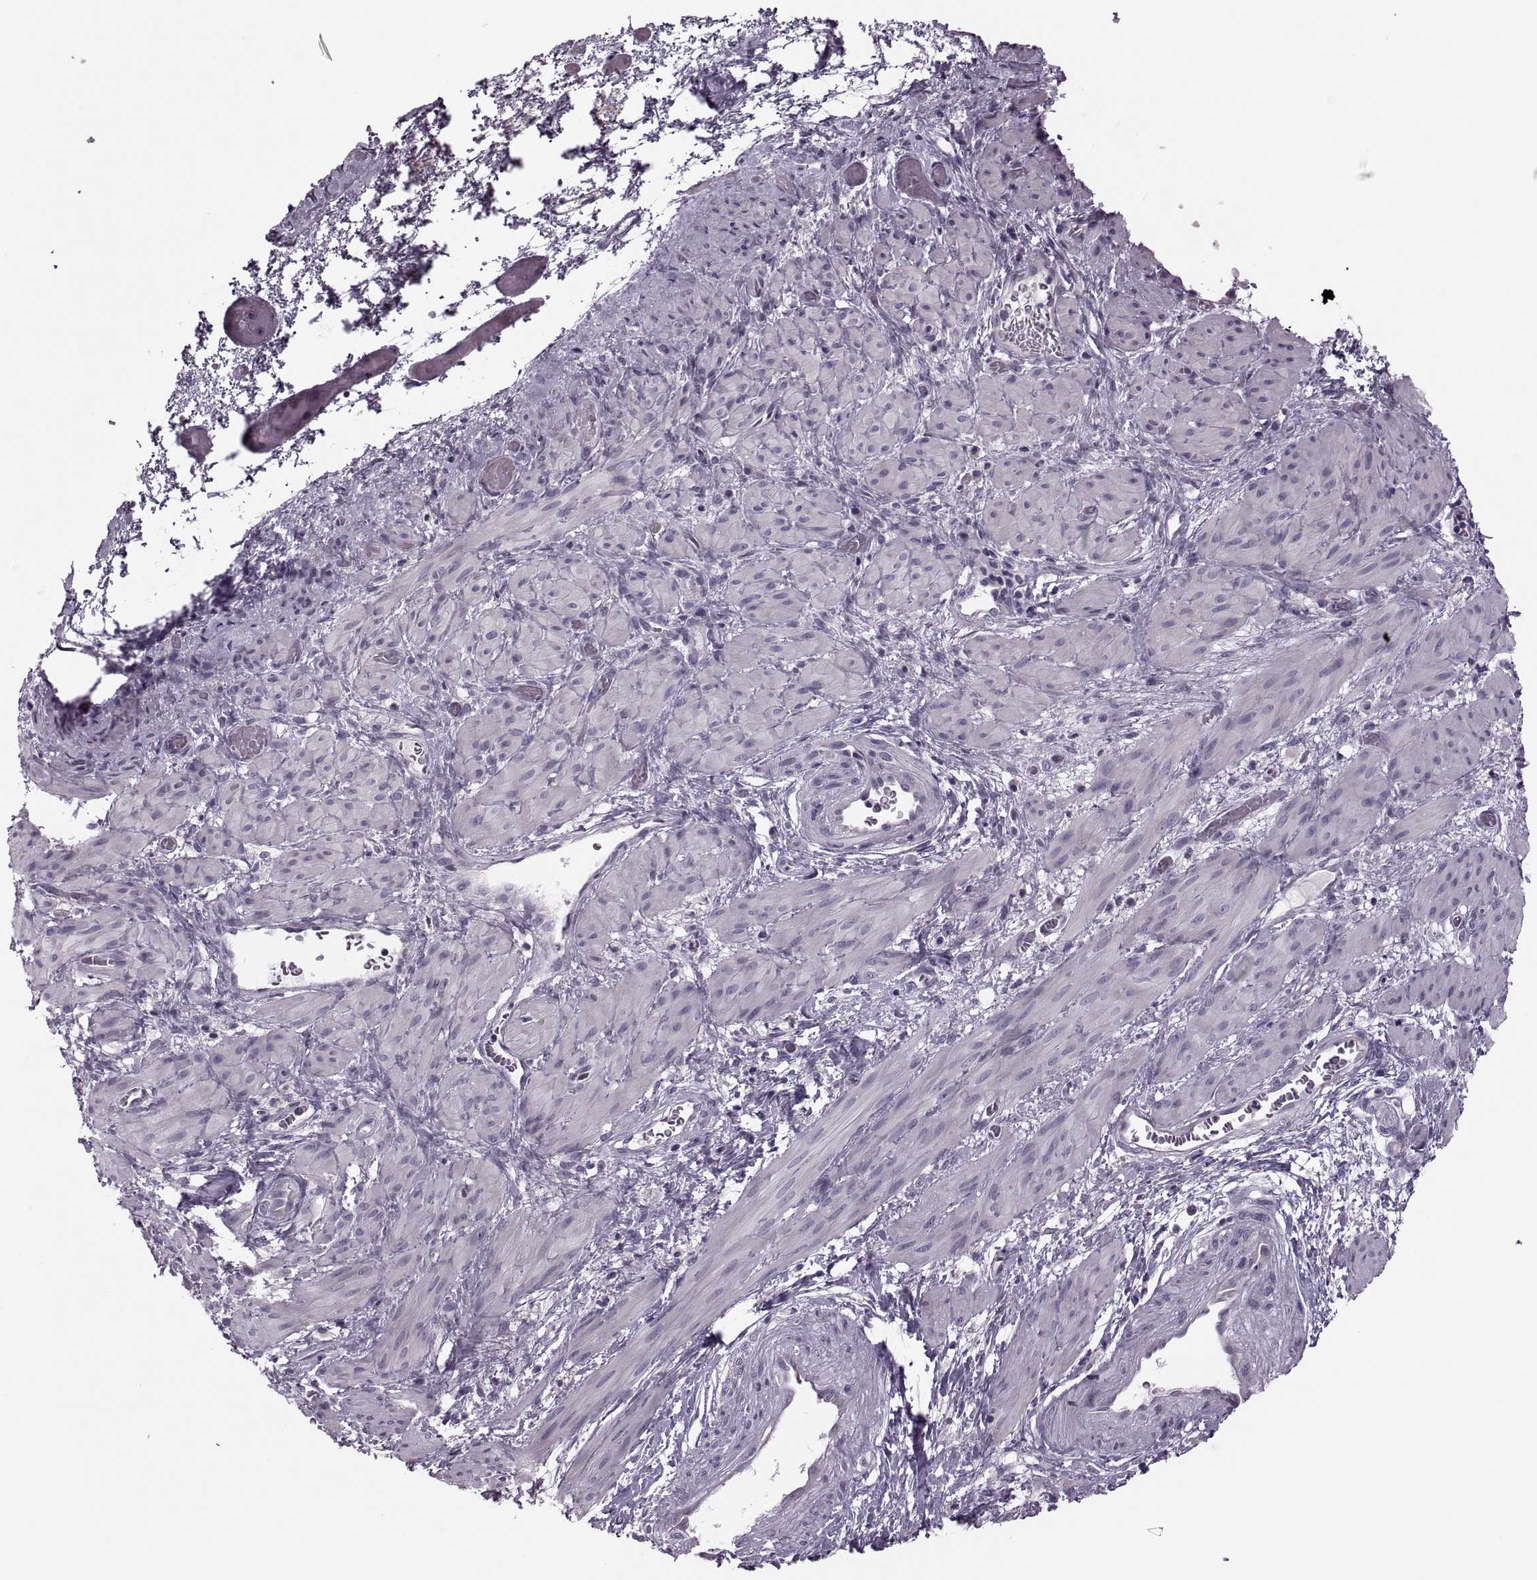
{"staining": {"intensity": "negative", "quantity": "none", "location": "none"}, "tissue": "endometrial cancer", "cell_type": "Tumor cells", "image_type": "cancer", "snomed": [{"axis": "morphology", "description": "Adenocarcinoma, NOS"}, {"axis": "topography", "description": "Endometrium"}], "caption": "Histopathology image shows no significant protein staining in tumor cells of endometrial adenocarcinoma.", "gene": "PRSS54", "patient": {"sex": "female", "age": 86}}